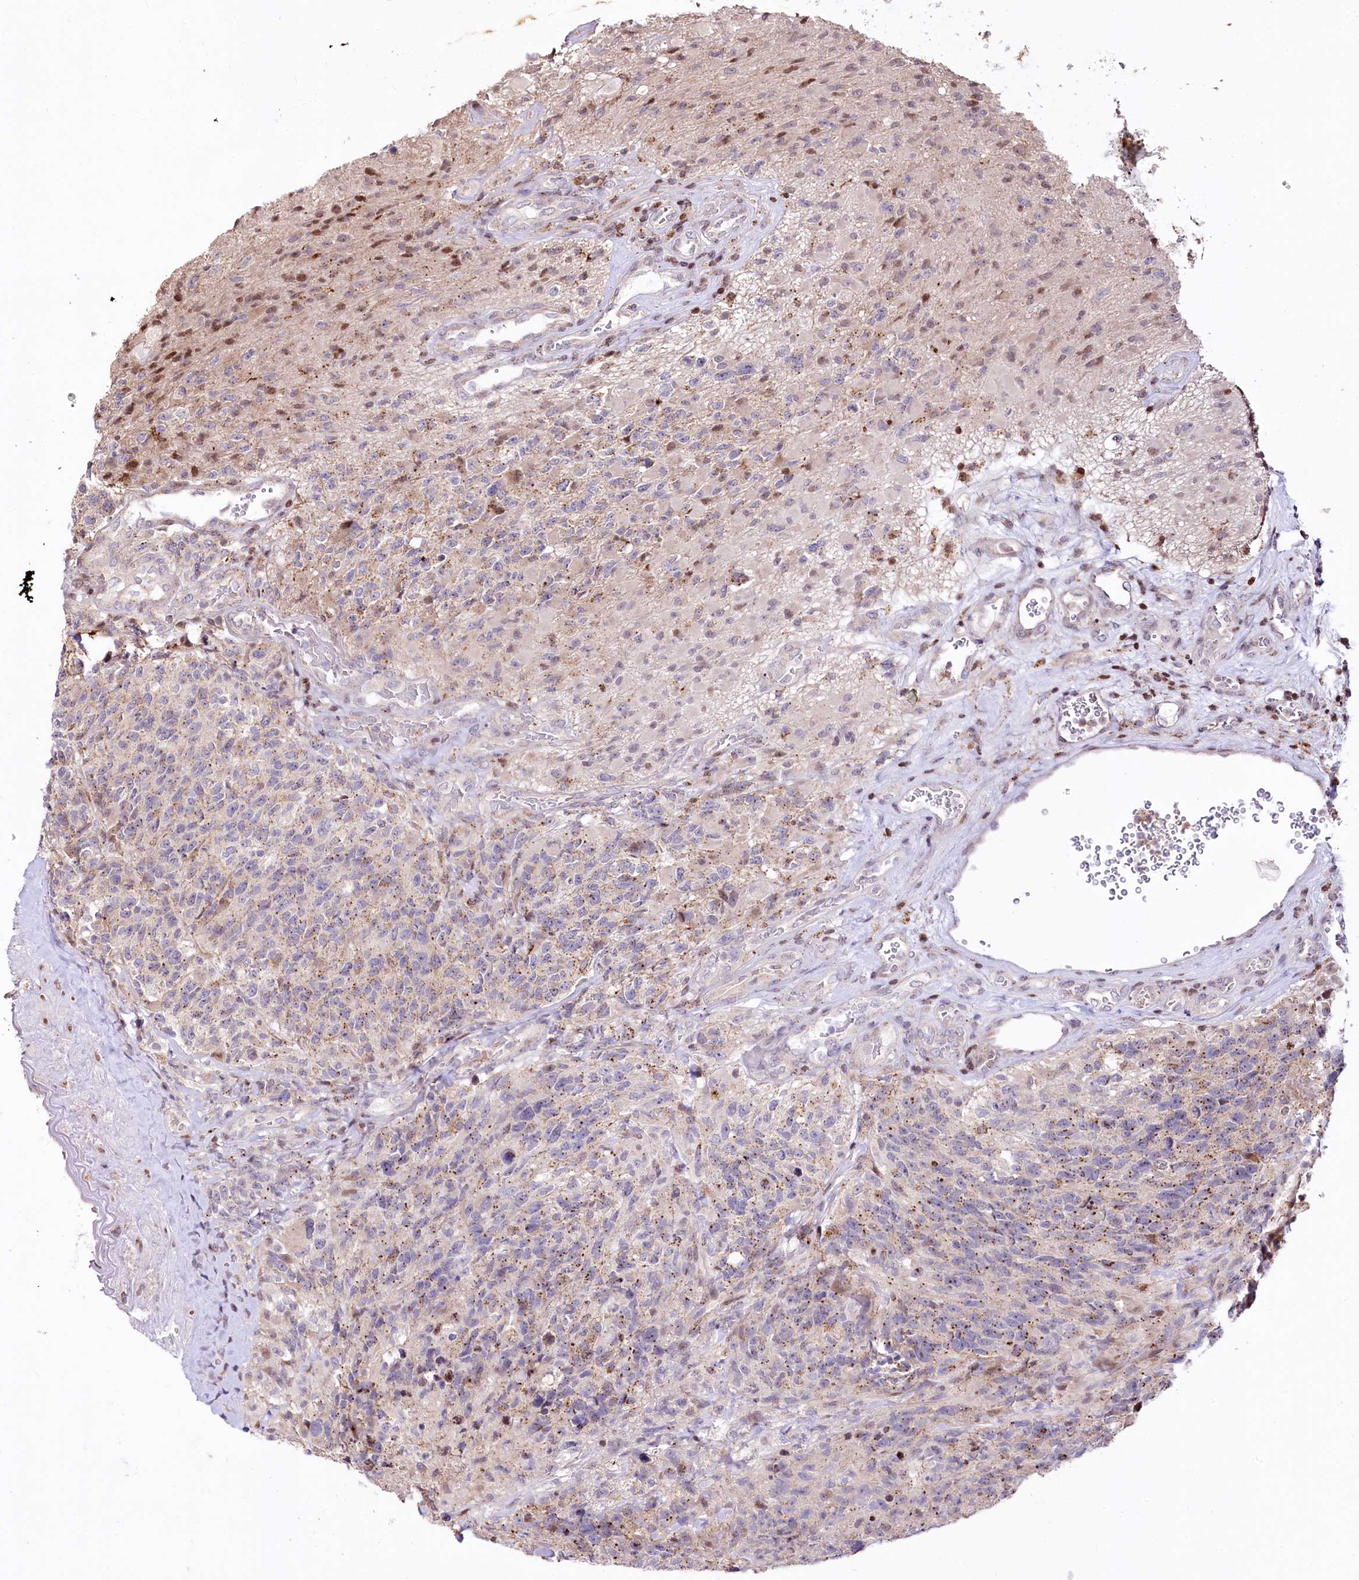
{"staining": {"intensity": "moderate", "quantity": "<25%", "location": "cytoplasmic/membranous"}, "tissue": "glioma", "cell_type": "Tumor cells", "image_type": "cancer", "snomed": [{"axis": "morphology", "description": "Glioma, malignant, High grade"}, {"axis": "topography", "description": "Brain"}], "caption": "Protein analysis of malignant glioma (high-grade) tissue reveals moderate cytoplasmic/membranous expression in about <25% of tumor cells. (IHC, brightfield microscopy, high magnification).", "gene": "ZFYVE27", "patient": {"sex": "male", "age": 76}}